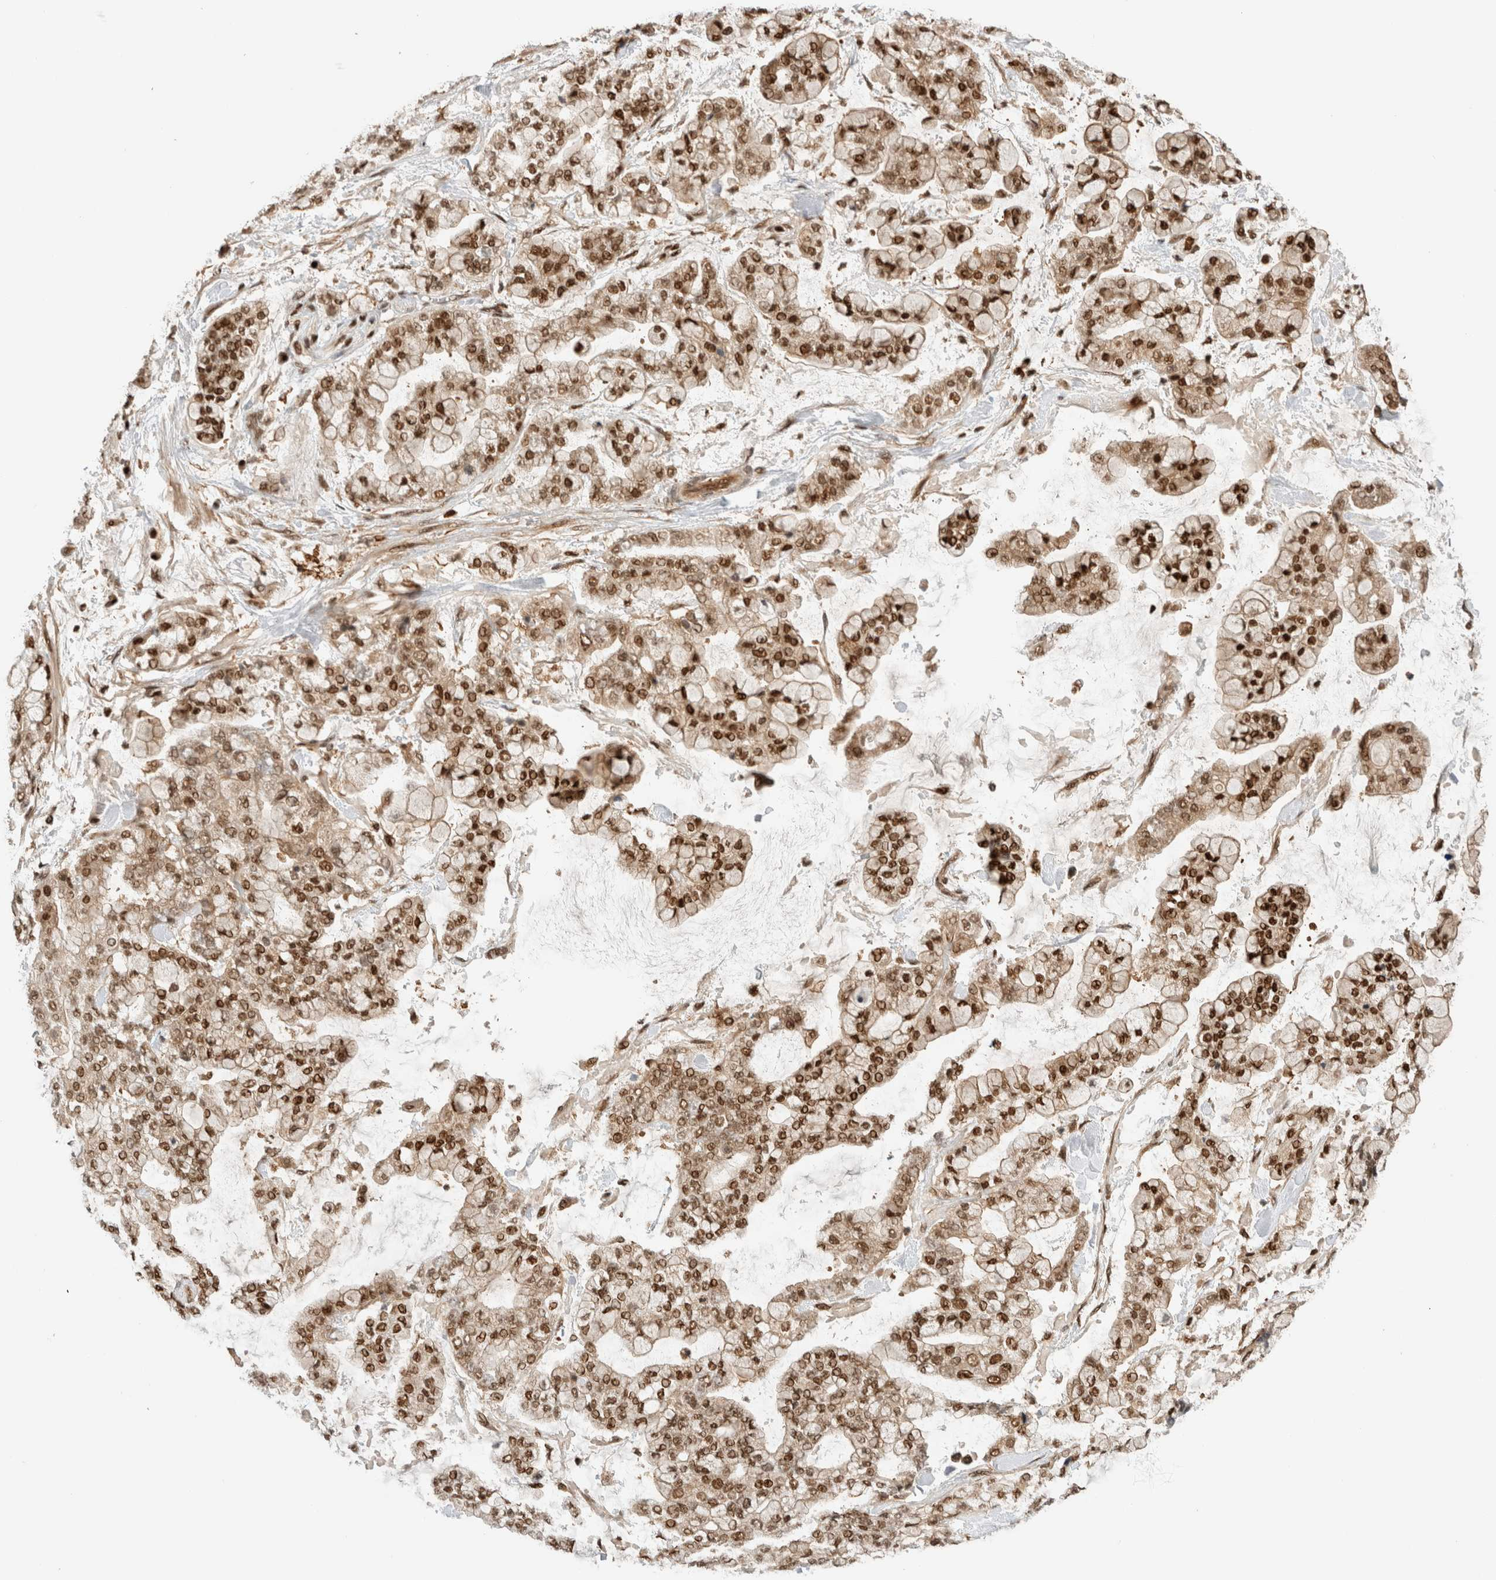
{"staining": {"intensity": "strong", "quantity": ">75%", "location": "cytoplasmic/membranous,nuclear"}, "tissue": "stomach cancer", "cell_type": "Tumor cells", "image_type": "cancer", "snomed": [{"axis": "morphology", "description": "Normal tissue, NOS"}, {"axis": "morphology", "description": "Adenocarcinoma, NOS"}, {"axis": "topography", "description": "Stomach, upper"}, {"axis": "topography", "description": "Stomach"}], "caption": "The histopathology image shows a brown stain indicating the presence of a protein in the cytoplasmic/membranous and nuclear of tumor cells in adenocarcinoma (stomach). (Stains: DAB (3,3'-diaminobenzidine) in brown, nuclei in blue, Microscopy: brightfield microscopy at high magnification).", "gene": "SNRNP40", "patient": {"sex": "male", "age": 76}}